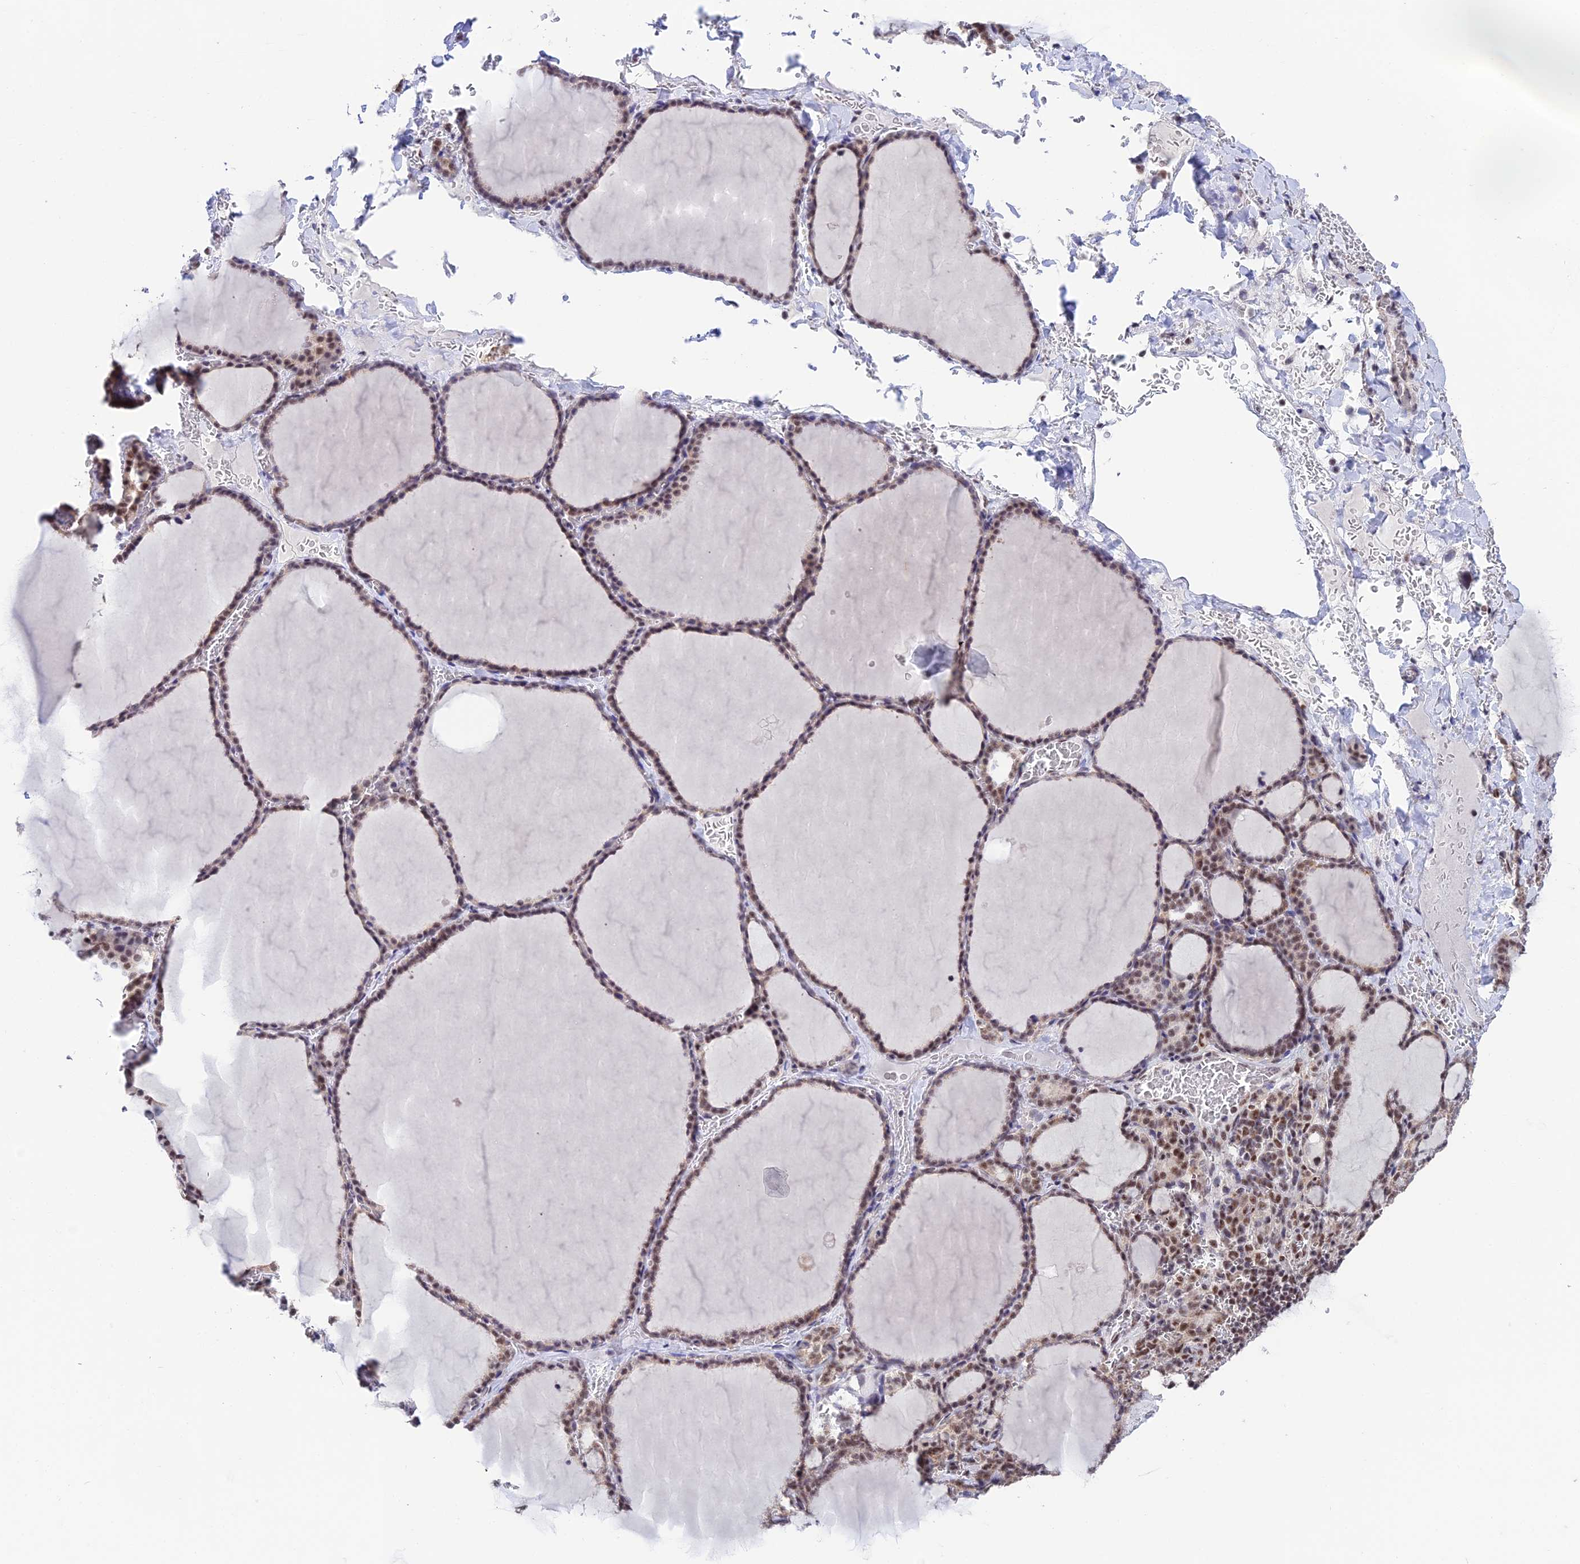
{"staining": {"intensity": "moderate", "quantity": ">75%", "location": "nuclear"}, "tissue": "thyroid gland", "cell_type": "Glandular cells", "image_type": "normal", "snomed": [{"axis": "morphology", "description": "Normal tissue, NOS"}, {"axis": "topography", "description": "Thyroid gland"}], "caption": "Moderate nuclear expression for a protein is appreciated in about >75% of glandular cells of unremarkable thyroid gland using immunohistochemistry.", "gene": "THOC7", "patient": {"sex": "female", "age": 39}}